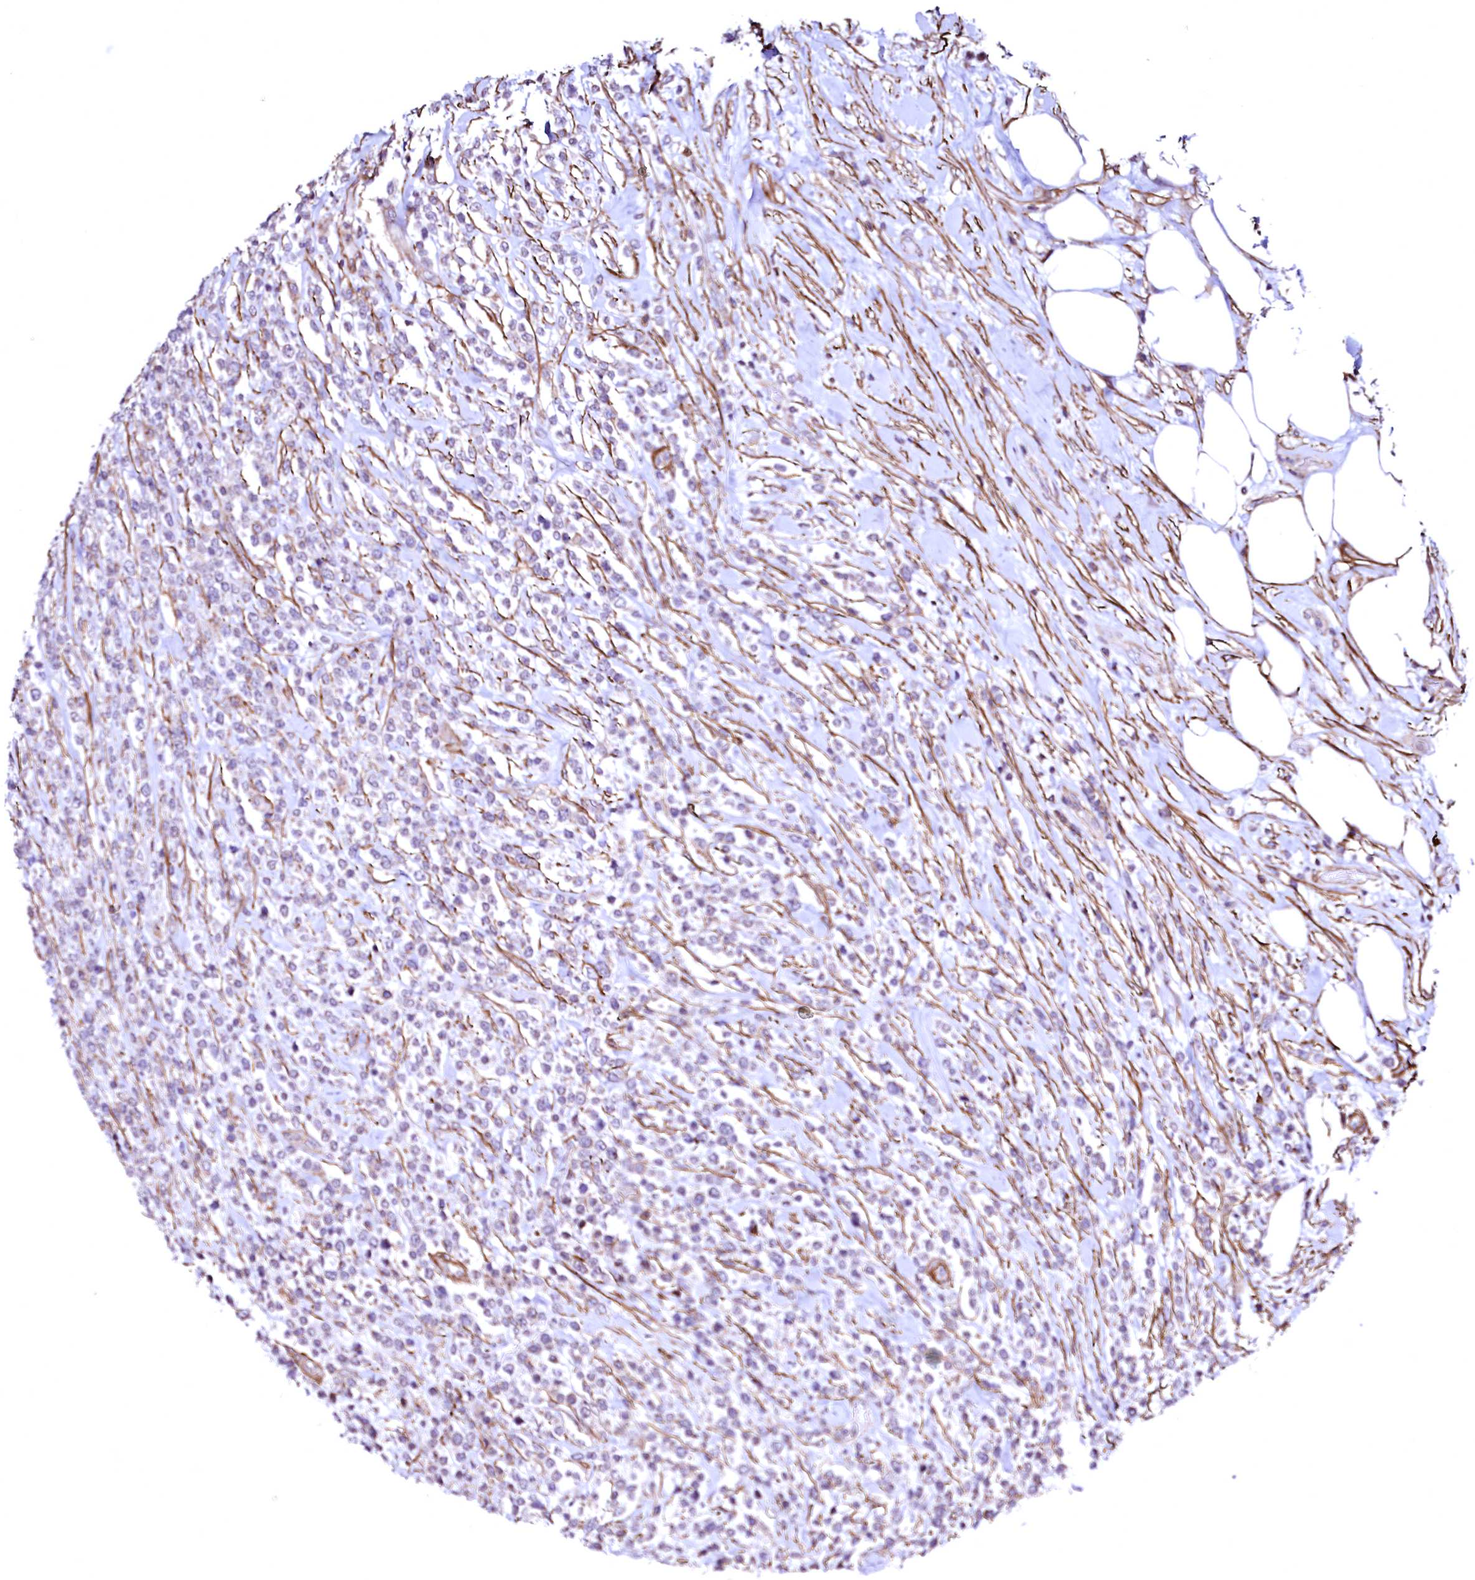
{"staining": {"intensity": "negative", "quantity": "none", "location": "none"}, "tissue": "lymphoma", "cell_type": "Tumor cells", "image_type": "cancer", "snomed": [{"axis": "morphology", "description": "Malignant lymphoma, non-Hodgkin's type, High grade"}, {"axis": "topography", "description": "Colon"}], "caption": "The photomicrograph demonstrates no significant positivity in tumor cells of lymphoma.", "gene": "GPR176", "patient": {"sex": "female", "age": 53}}